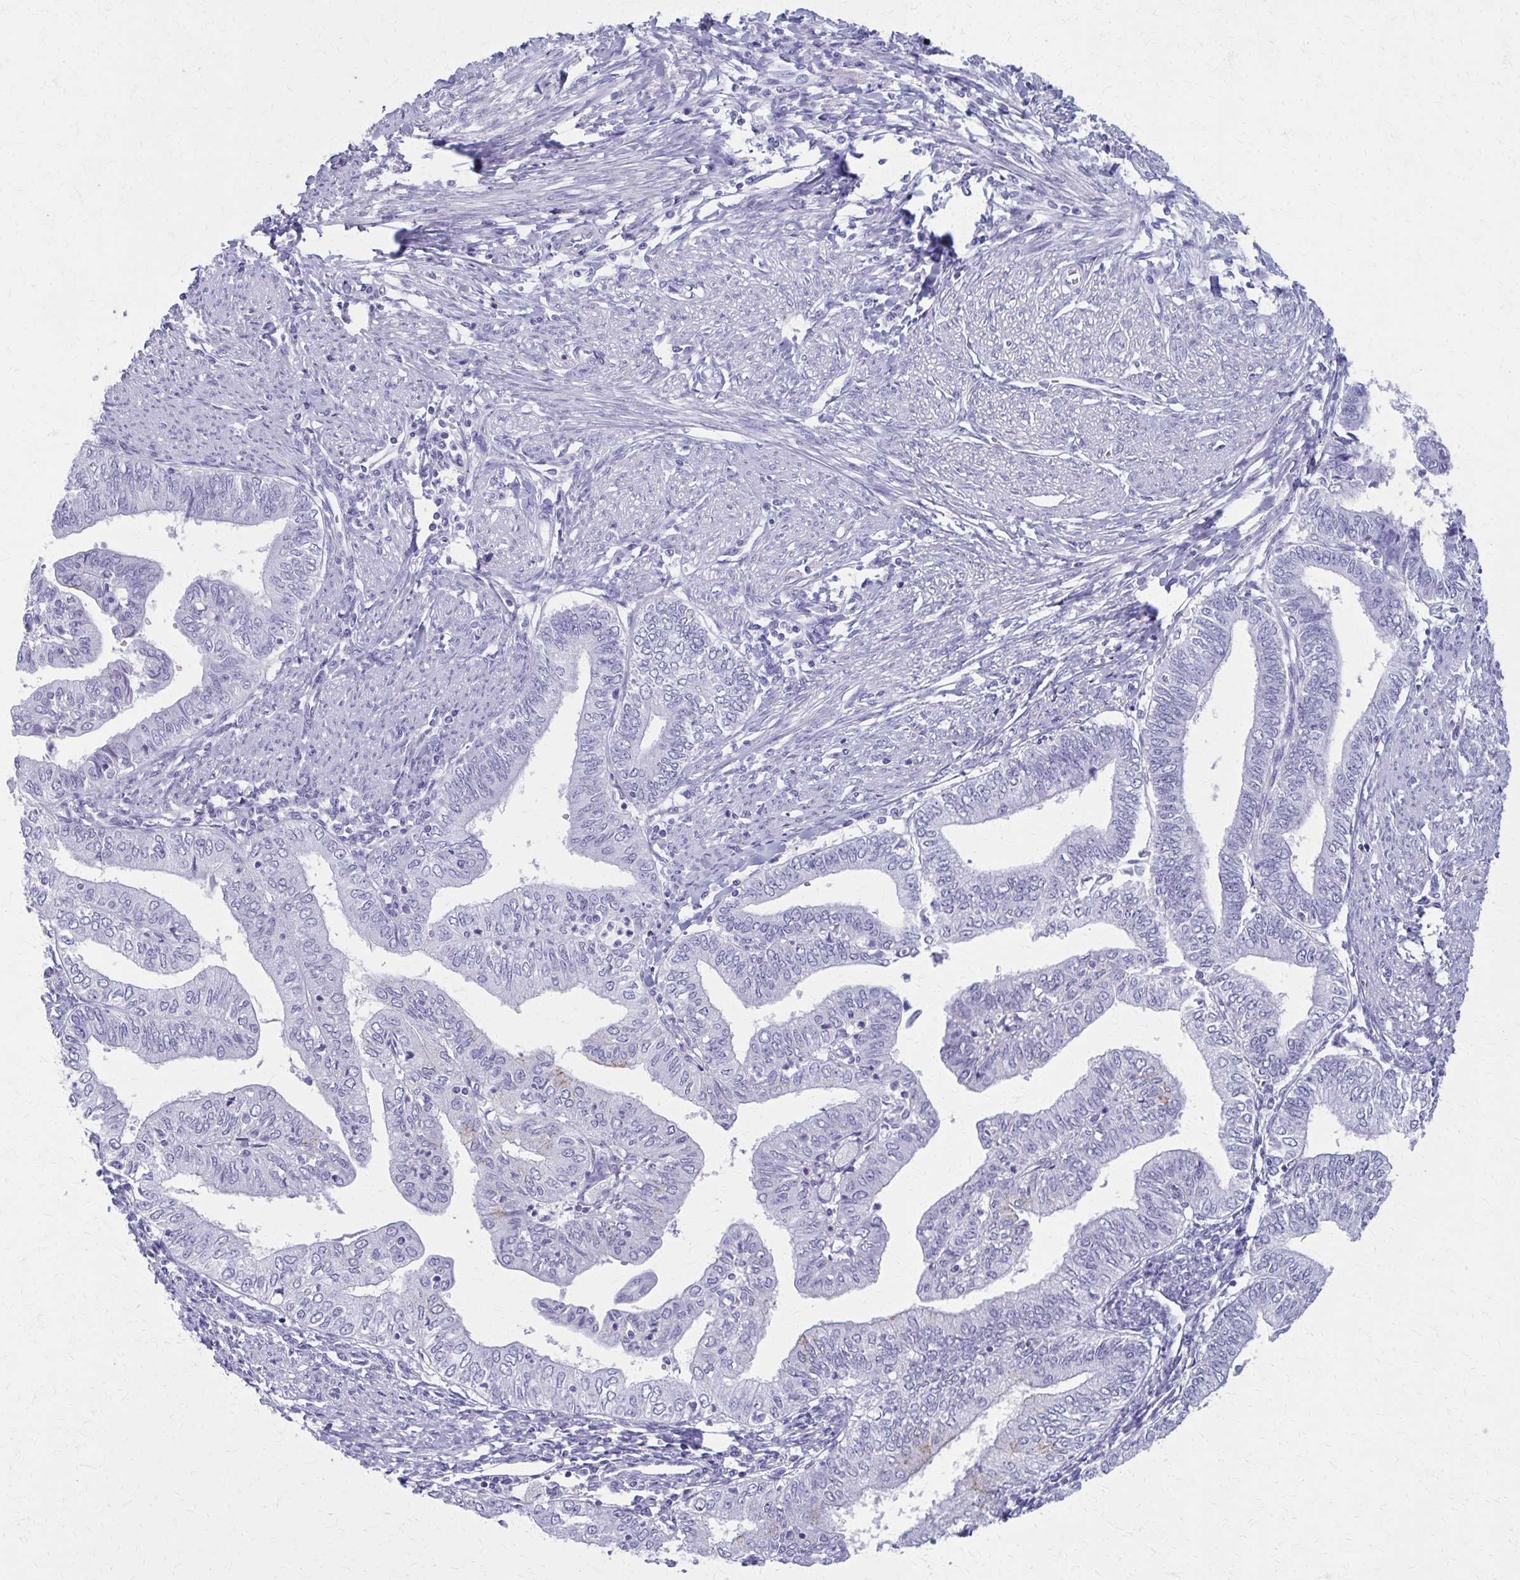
{"staining": {"intensity": "negative", "quantity": "none", "location": "none"}, "tissue": "endometrial cancer", "cell_type": "Tumor cells", "image_type": "cancer", "snomed": [{"axis": "morphology", "description": "Adenocarcinoma, NOS"}, {"axis": "topography", "description": "Endometrium"}], "caption": "This is an immunohistochemistry photomicrograph of endometrial cancer (adenocarcinoma). There is no expression in tumor cells.", "gene": "MPLKIP", "patient": {"sex": "female", "age": 66}}